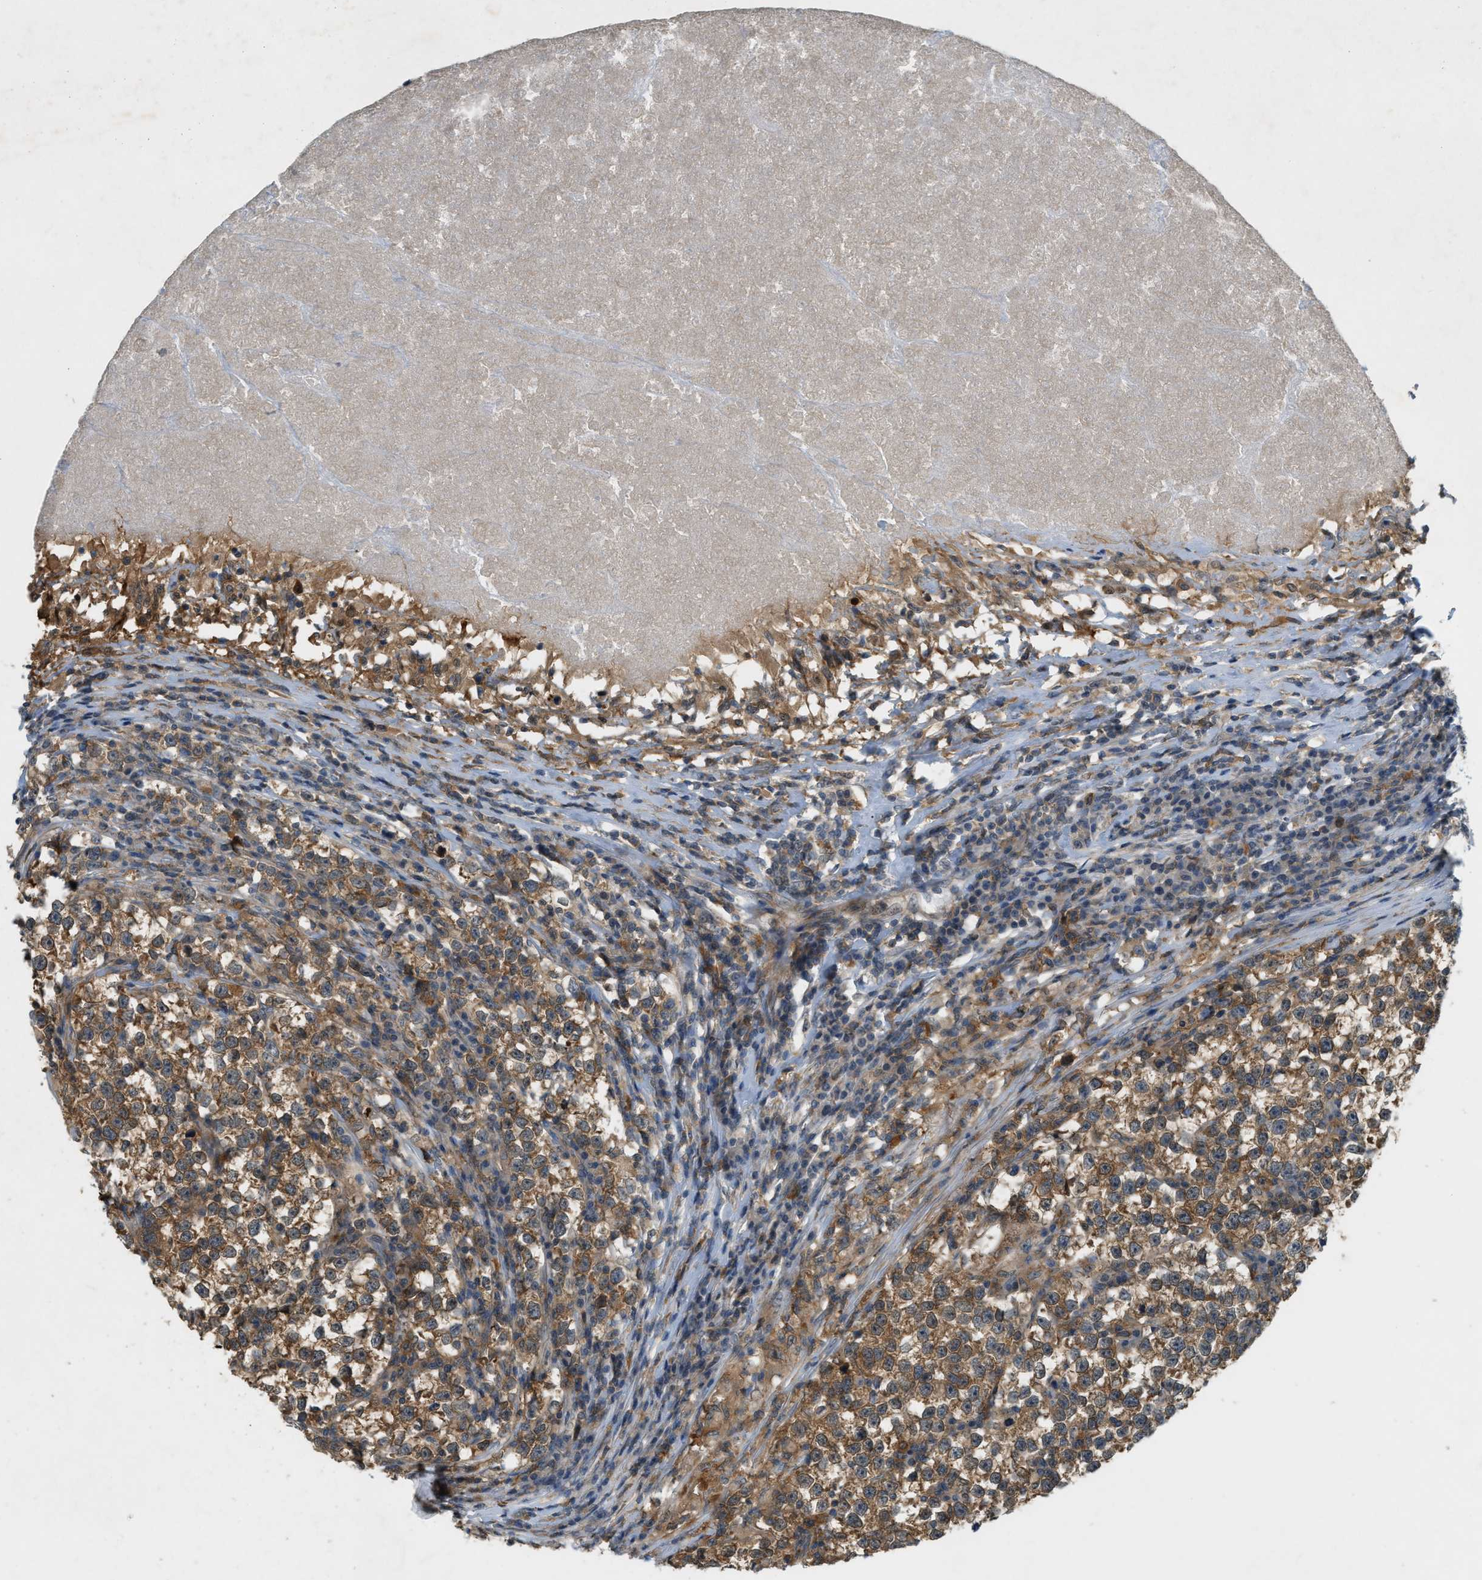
{"staining": {"intensity": "moderate", "quantity": ">75%", "location": "cytoplasmic/membranous"}, "tissue": "testis cancer", "cell_type": "Tumor cells", "image_type": "cancer", "snomed": [{"axis": "morphology", "description": "Normal tissue, NOS"}, {"axis": "morphology", "description": "Seminoma, NOS"}, {"axis": "topography", "description": "Testis"}], "caption": "Seminoma (testis) stained with DAB IHC shows medium levels of moderate cytoplasmic/membranous staining in approximately >75% of tumor cells.", "gene": "PDCL3", "patient": {"sex": "male", "age": 43}}